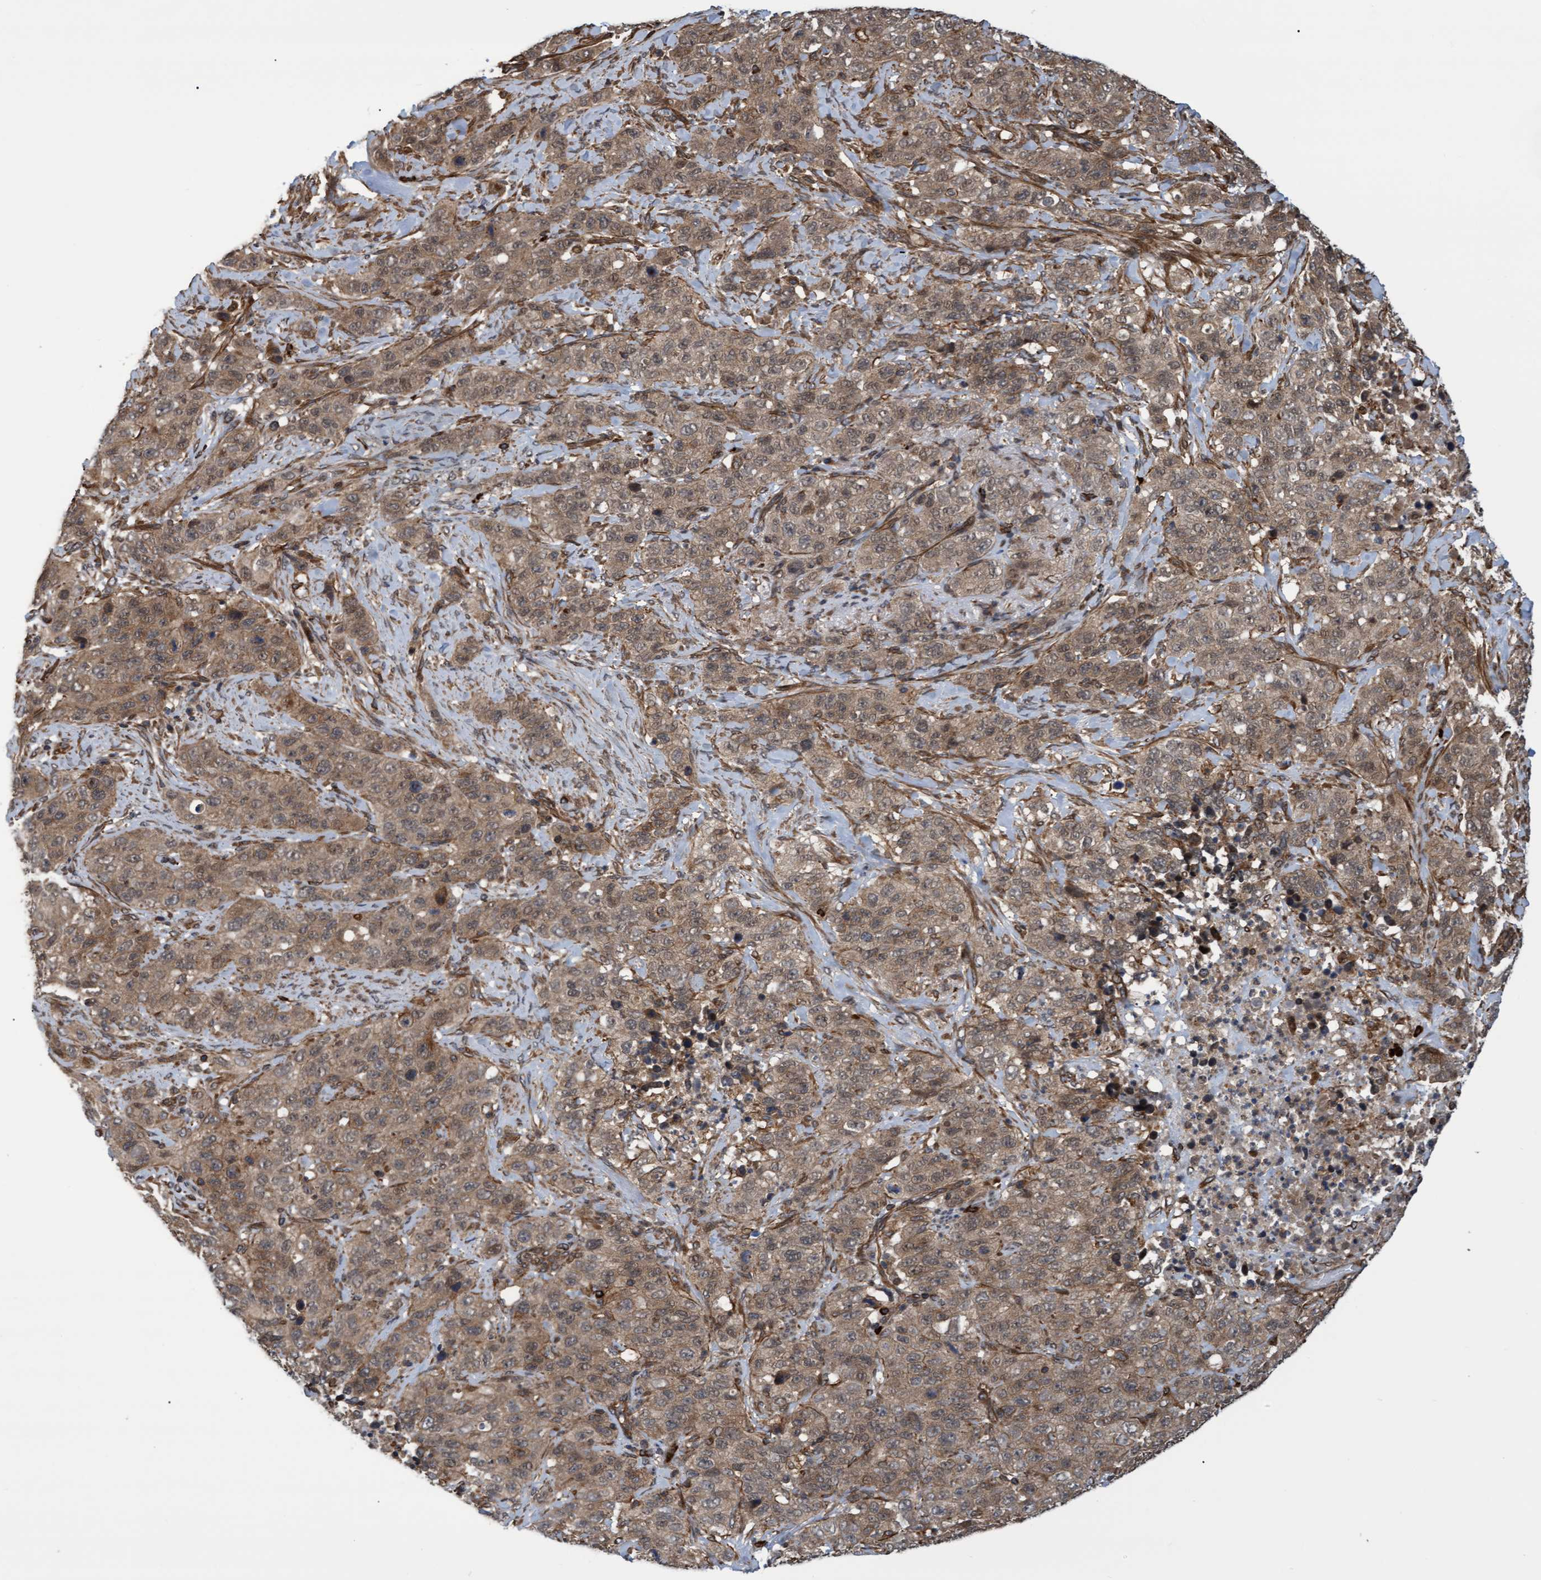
{"staining": {"intensity": "moderate", "quantity": ">75%", "location": "cytoplasmic/membranous"}, "tissue": "stomach cancer", "cell_type": "Tumor cells", "image_type": "cancer", "snomed": [{"axis": "morphology", "description": "Adenocarcinoma, NOS"}, {"axis": "topography", "description": "Stomach"}], "caption": "Stomach adenocarcinoma stained with a protein marker displays moderate staining in tumor cells.", "gene": "TNFRSF10B", "patient": {"sex": "male", "age": 48}}